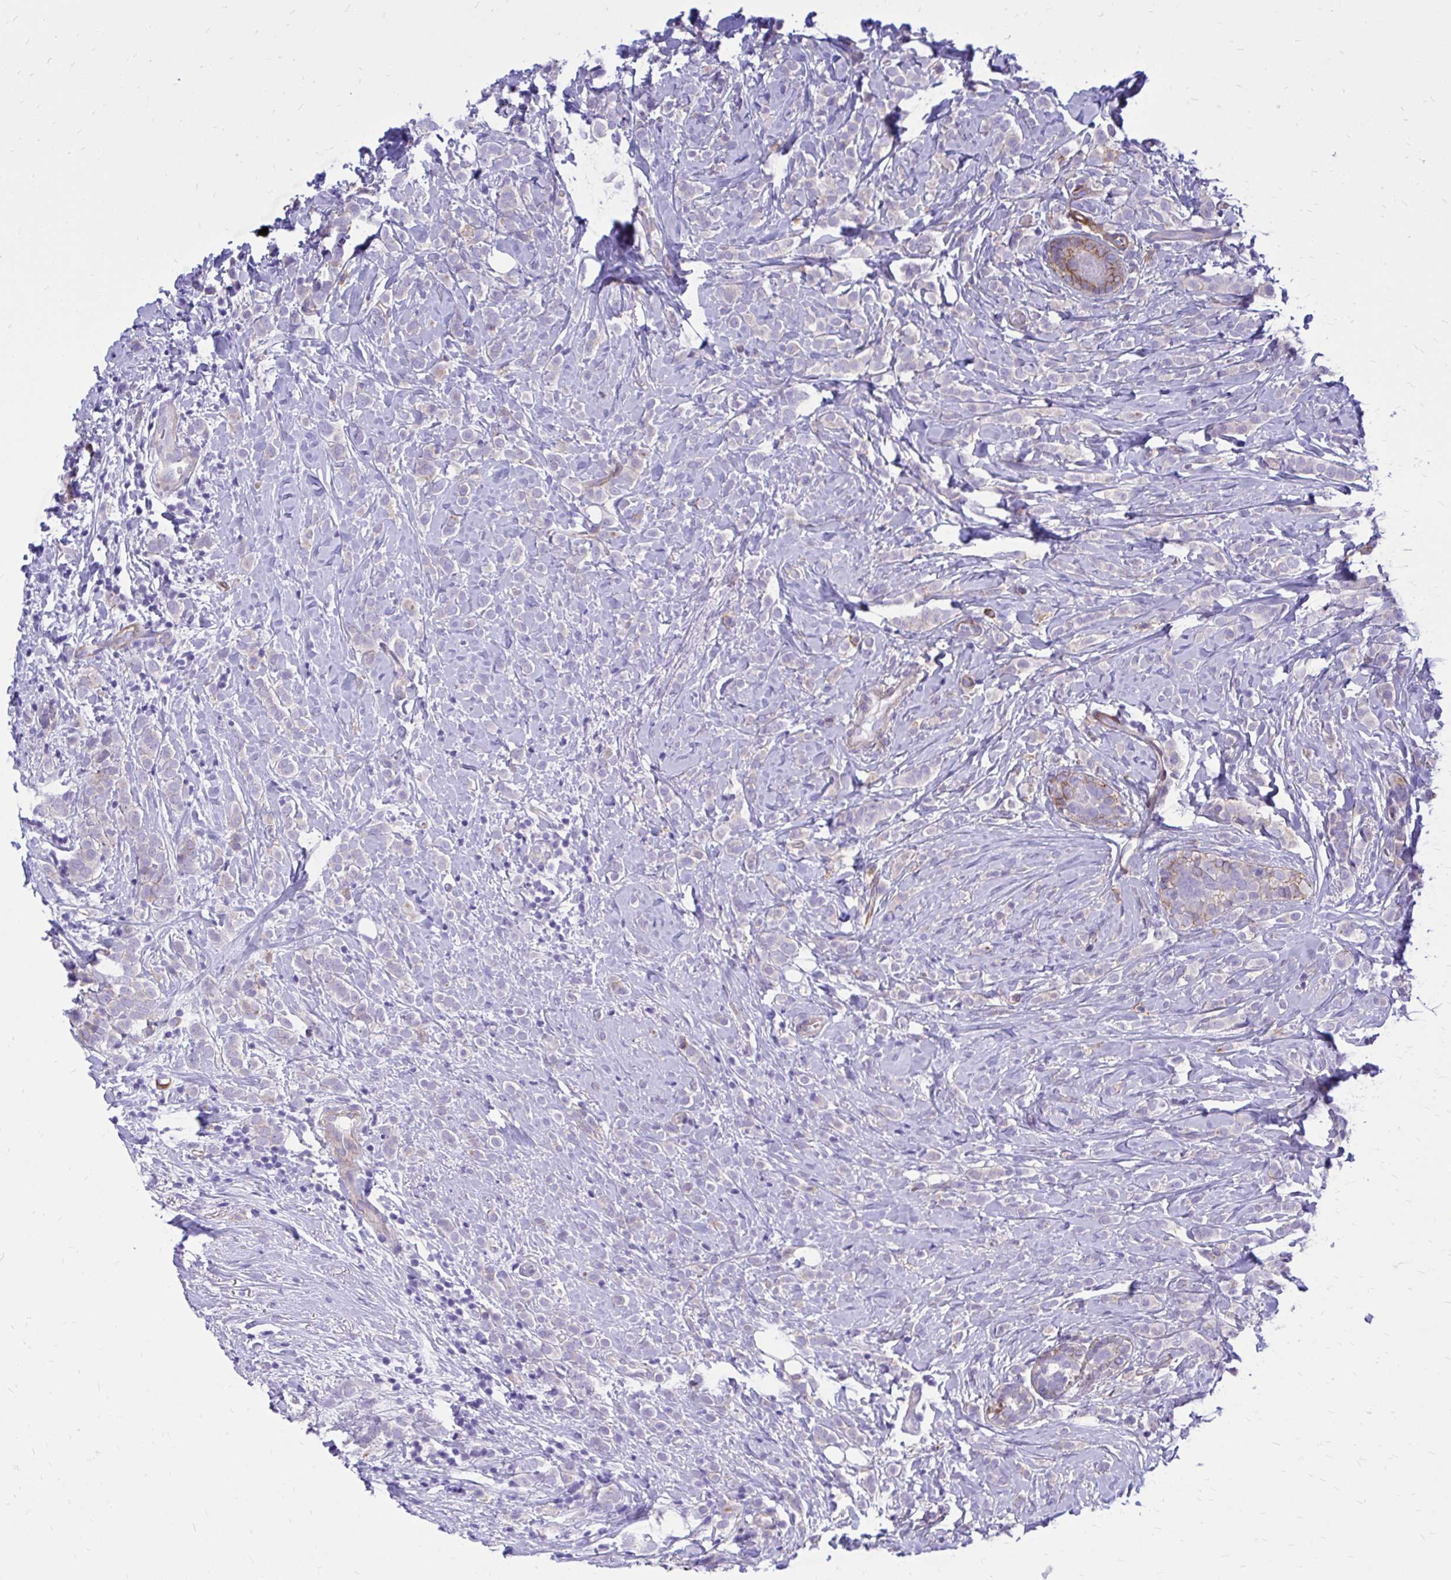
{"staining": {"intensity": "negative", "quantity": "none", "location": "none"}, "tissue": "breast cancer", "cell_type": "Tumor cells", "image_type": "cancer", "snomed": [{"axis": "morphology", "description": "Lobular carcinoma"}, {"axis": "topography", "description": "Breast"}], "caption": "Immunohistochemistry photomicrograph of breast lobular carcinoma stained for a protein (brown), which shows no expression in tumor cells. The staining was performed using DAB to visualize the protein expression in brown, while the nuclei were stained in blue with hematoxylin (Magnification: 20x).", "gene": "EPB41L1", "patient": {"sex": "female", "age": 49}}